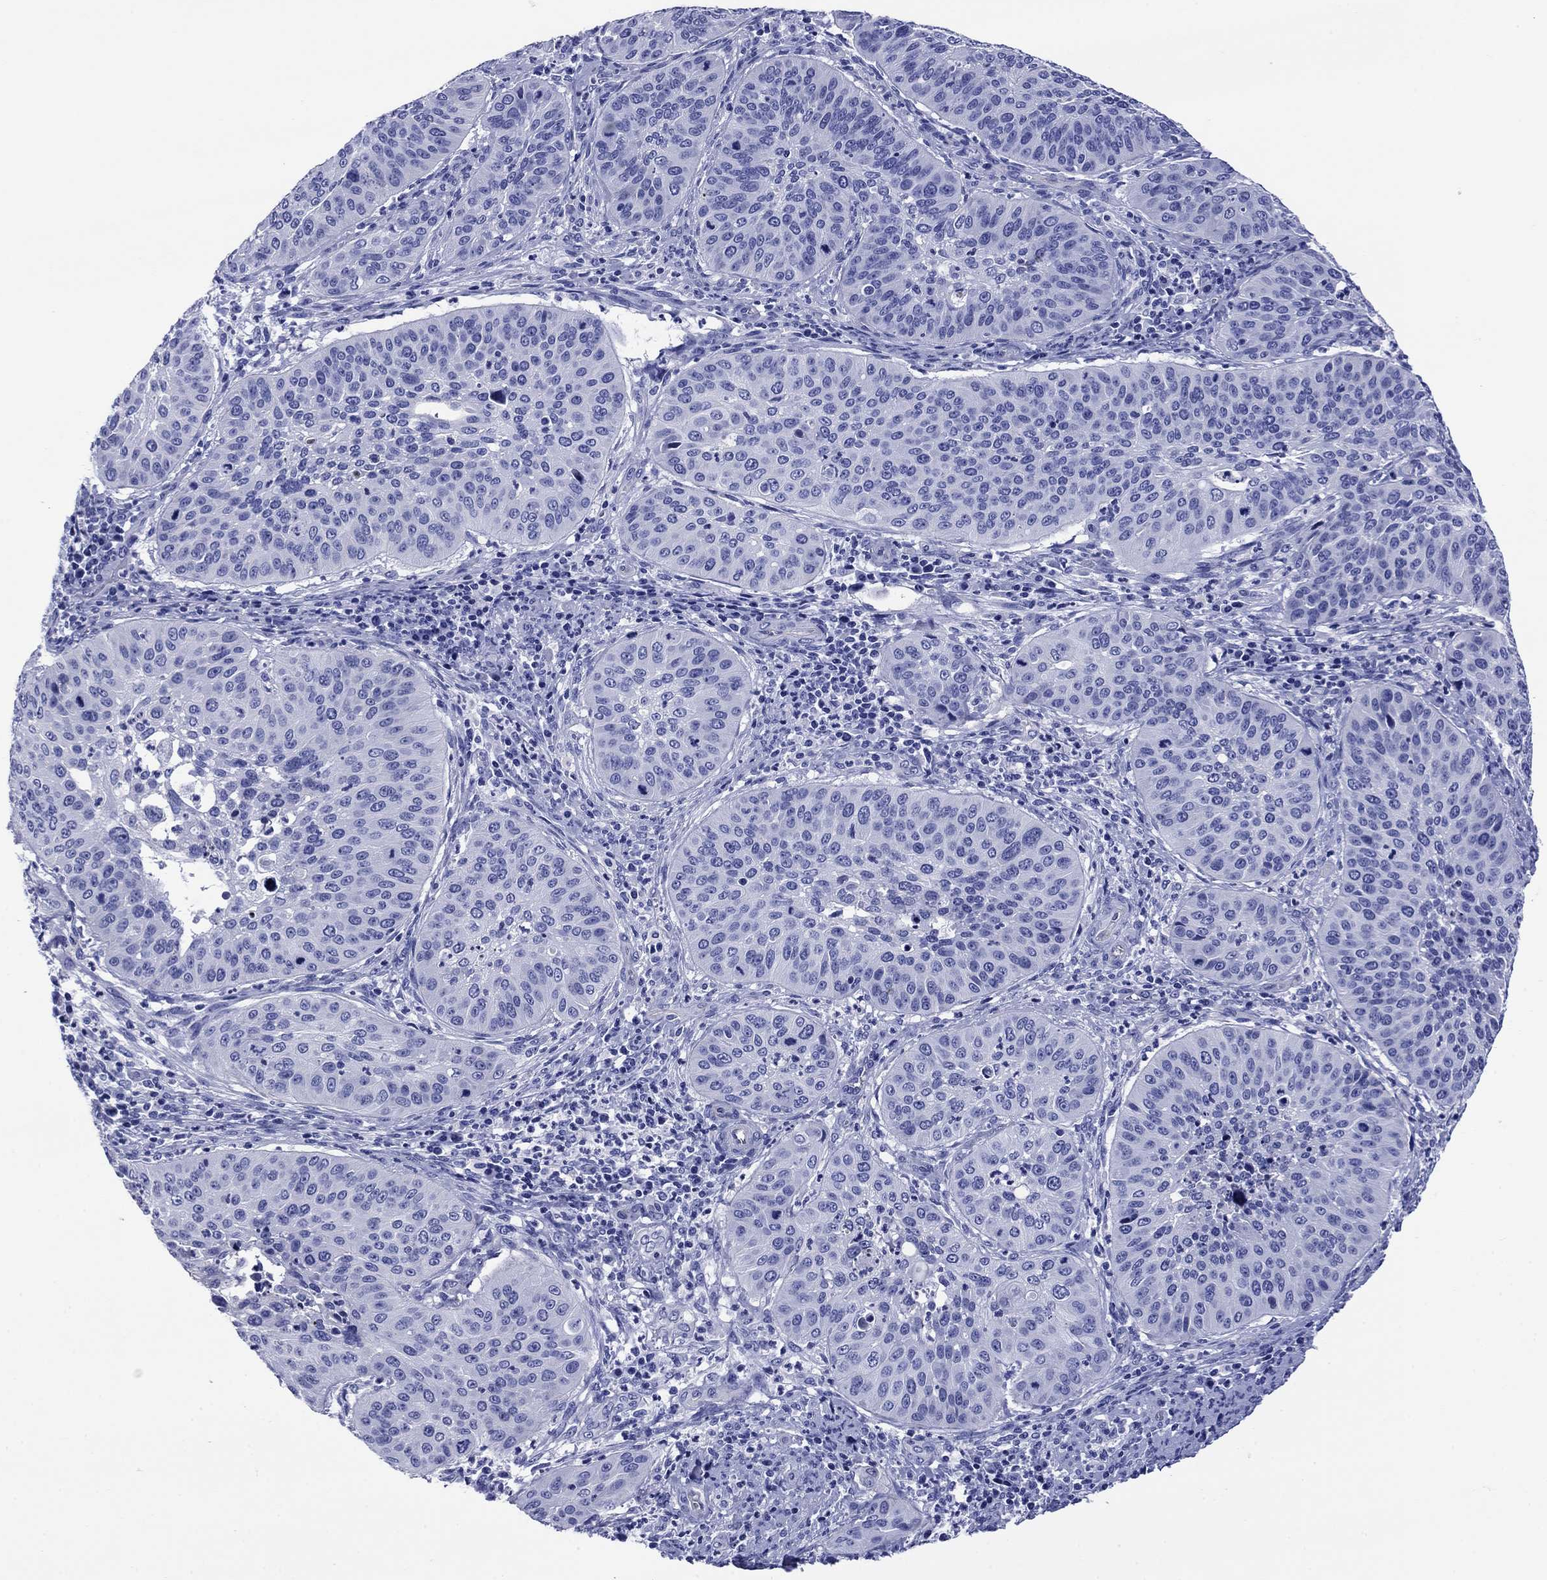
{"staining": {"intensity": "negative", "quantity": "none", "location": "none"}, "tissue": "cervical cancer", "cell_type": "Tumor cells", "image_type": "cancer", "snomed": [{"axis": "morphology", "description": "Normal tissue, NOS"}, {"axis": "morphology", "description": "Squamous cell carcinoma, NOS"}, {"axis": "topography", "description": "Cervix"}], "caption": "High power microscopy image of an immunohistochemistry histopathology image of squamous cell carcinoma (cervical), revealing no significant staining in tumor cells.", "gene": "SLC1A2", "patient": {"sex": "female", "age": 39}}